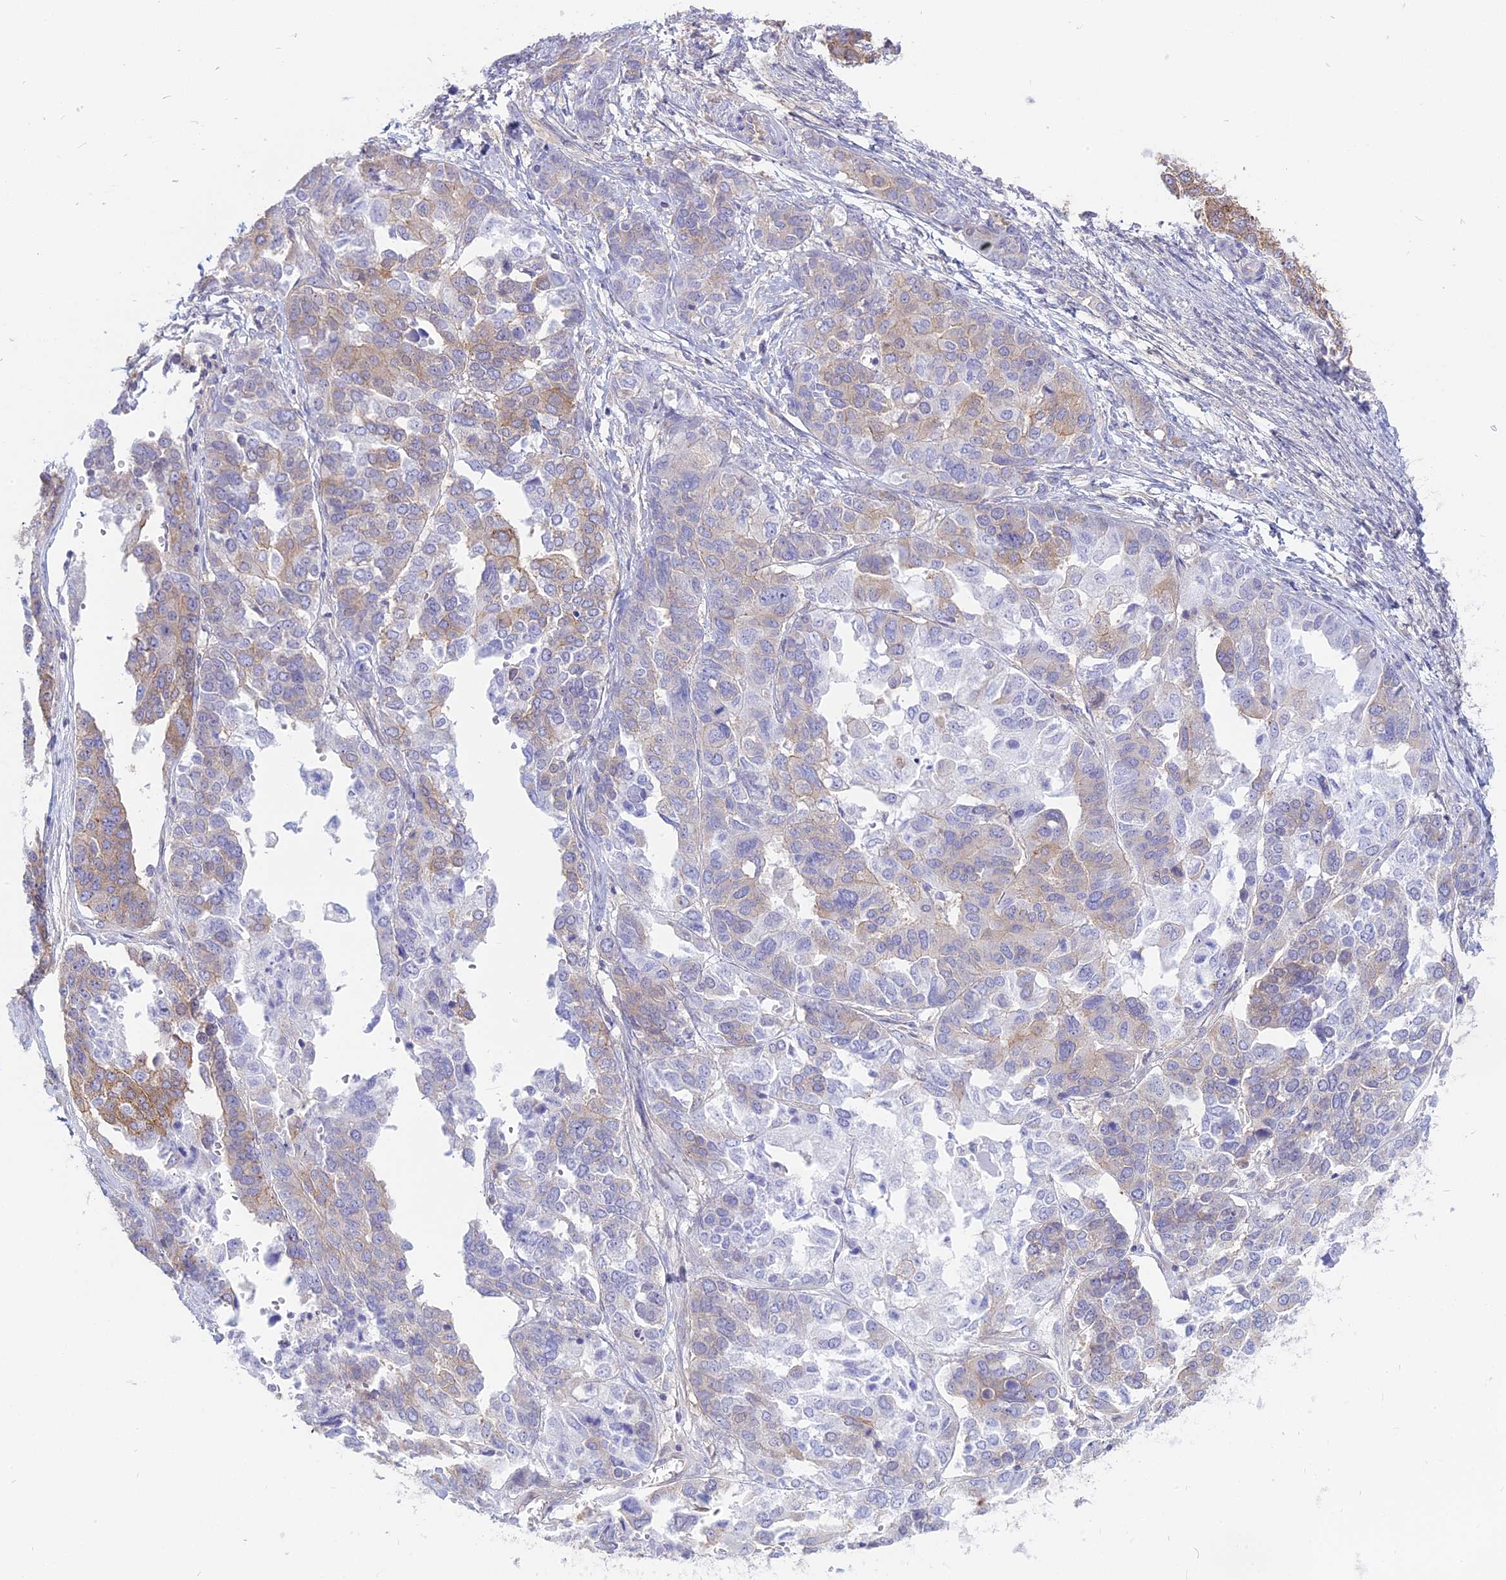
{"staining": {"intensity": "moderate", "quantity": "<25%", "location": "cytoplasmic/membranous"}, "tissue": "ovarian cancer", "cell_type": "Tumor cells", "image_type": "cancer", "snomed": [{"axis": "morphology", "description": "Cystadenocarcinoma, serous, NOS"}, {"axis": "topography", "description": "Ovary"}], "caption": "Human ovarian cancer (serous cystadenocarcinoma) stained for a protein (brown) demonstrates moderate cytoplasmic/membranous positive positivity in about <25% of tumor cells.", "gene": "AHCYL1", "patient": {"sex": "female", "age": 44}}